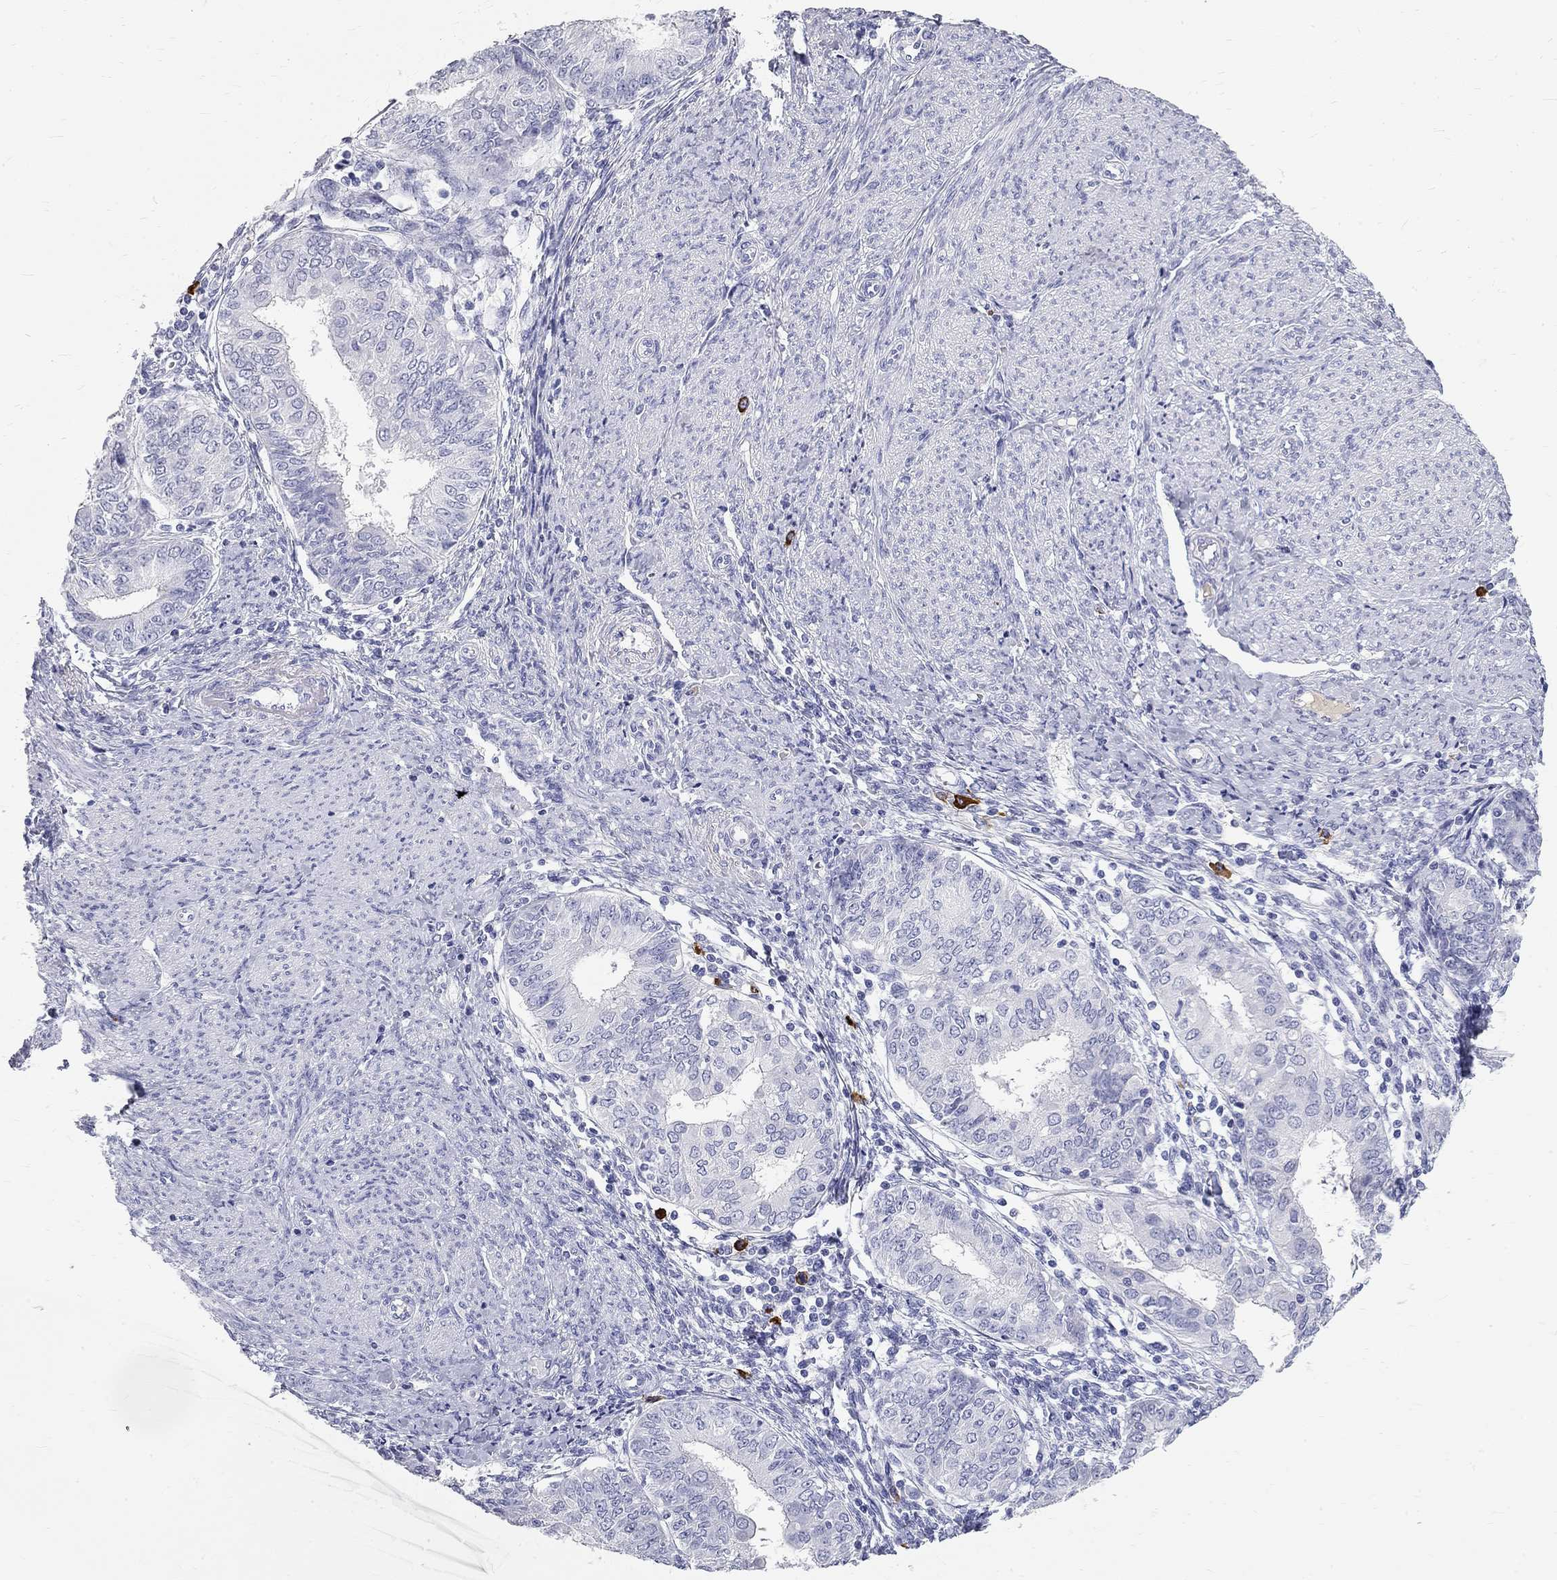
{"staining": {"intensity": "negative", "quantity": "none", "location": "none"}, "tissue": "endometrial cancer", "cell_type": "Tumor cells", "image_type": "cancer", "snomed": [{"axis": "morphology", "description": "Adenocarcinoma, NOS"}, {"axis": "topography", "description": "Endometrium"}], "caption": "A photomicrograph of endometrial adenocarcinoma stained for a protein displays no brown staining in tumor cells.", "gene": "PHOX2B", "patient": {"sex": "female", "age": 68}}